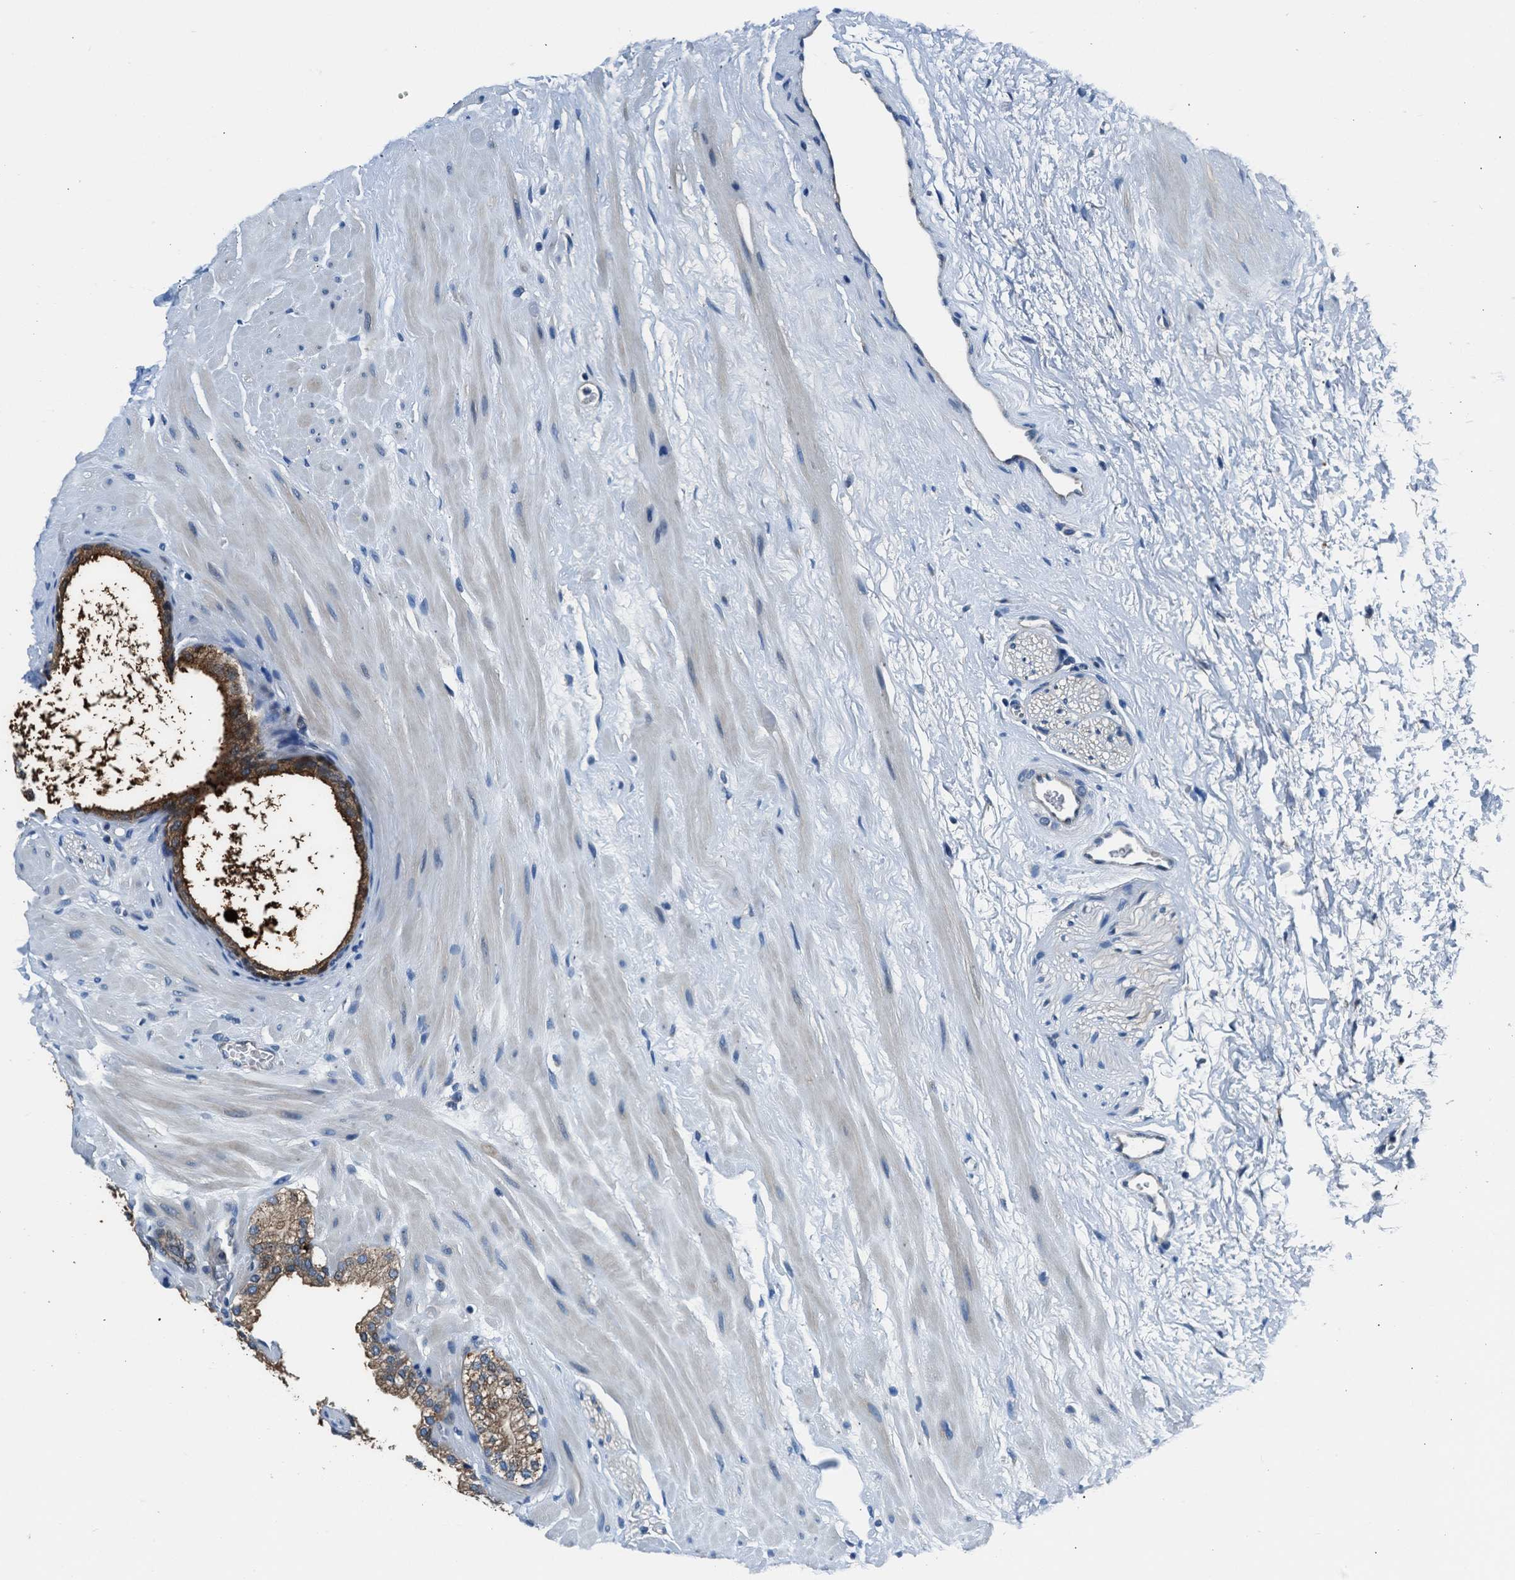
{"staining": {"intensity": "moderate", "quantity": ">75%", "location": "cytoplasmic/membranous"}, "tissue": "prostate", "cell_type": "Glandular cells", "image_type": "normal", "snomed": [{"axis": "morphology", "description": "Normal tissue, NOS"}, {"axis": "morphology", "description": "Urothelial carcinoma, Low grade"}, {"axis": "topography", "description": "Urinary bladder"}, {"axis": "topography", "description": "Prostate"}], "caption": "An image showing moderate cytoplasmic/membranous staining in approximately >75% of glandular cells in normal prostate, as visualized by brown immunohistochemical staining.", "gene": "SLC38A6", "patient": {"sex": "male", "age": 60}}